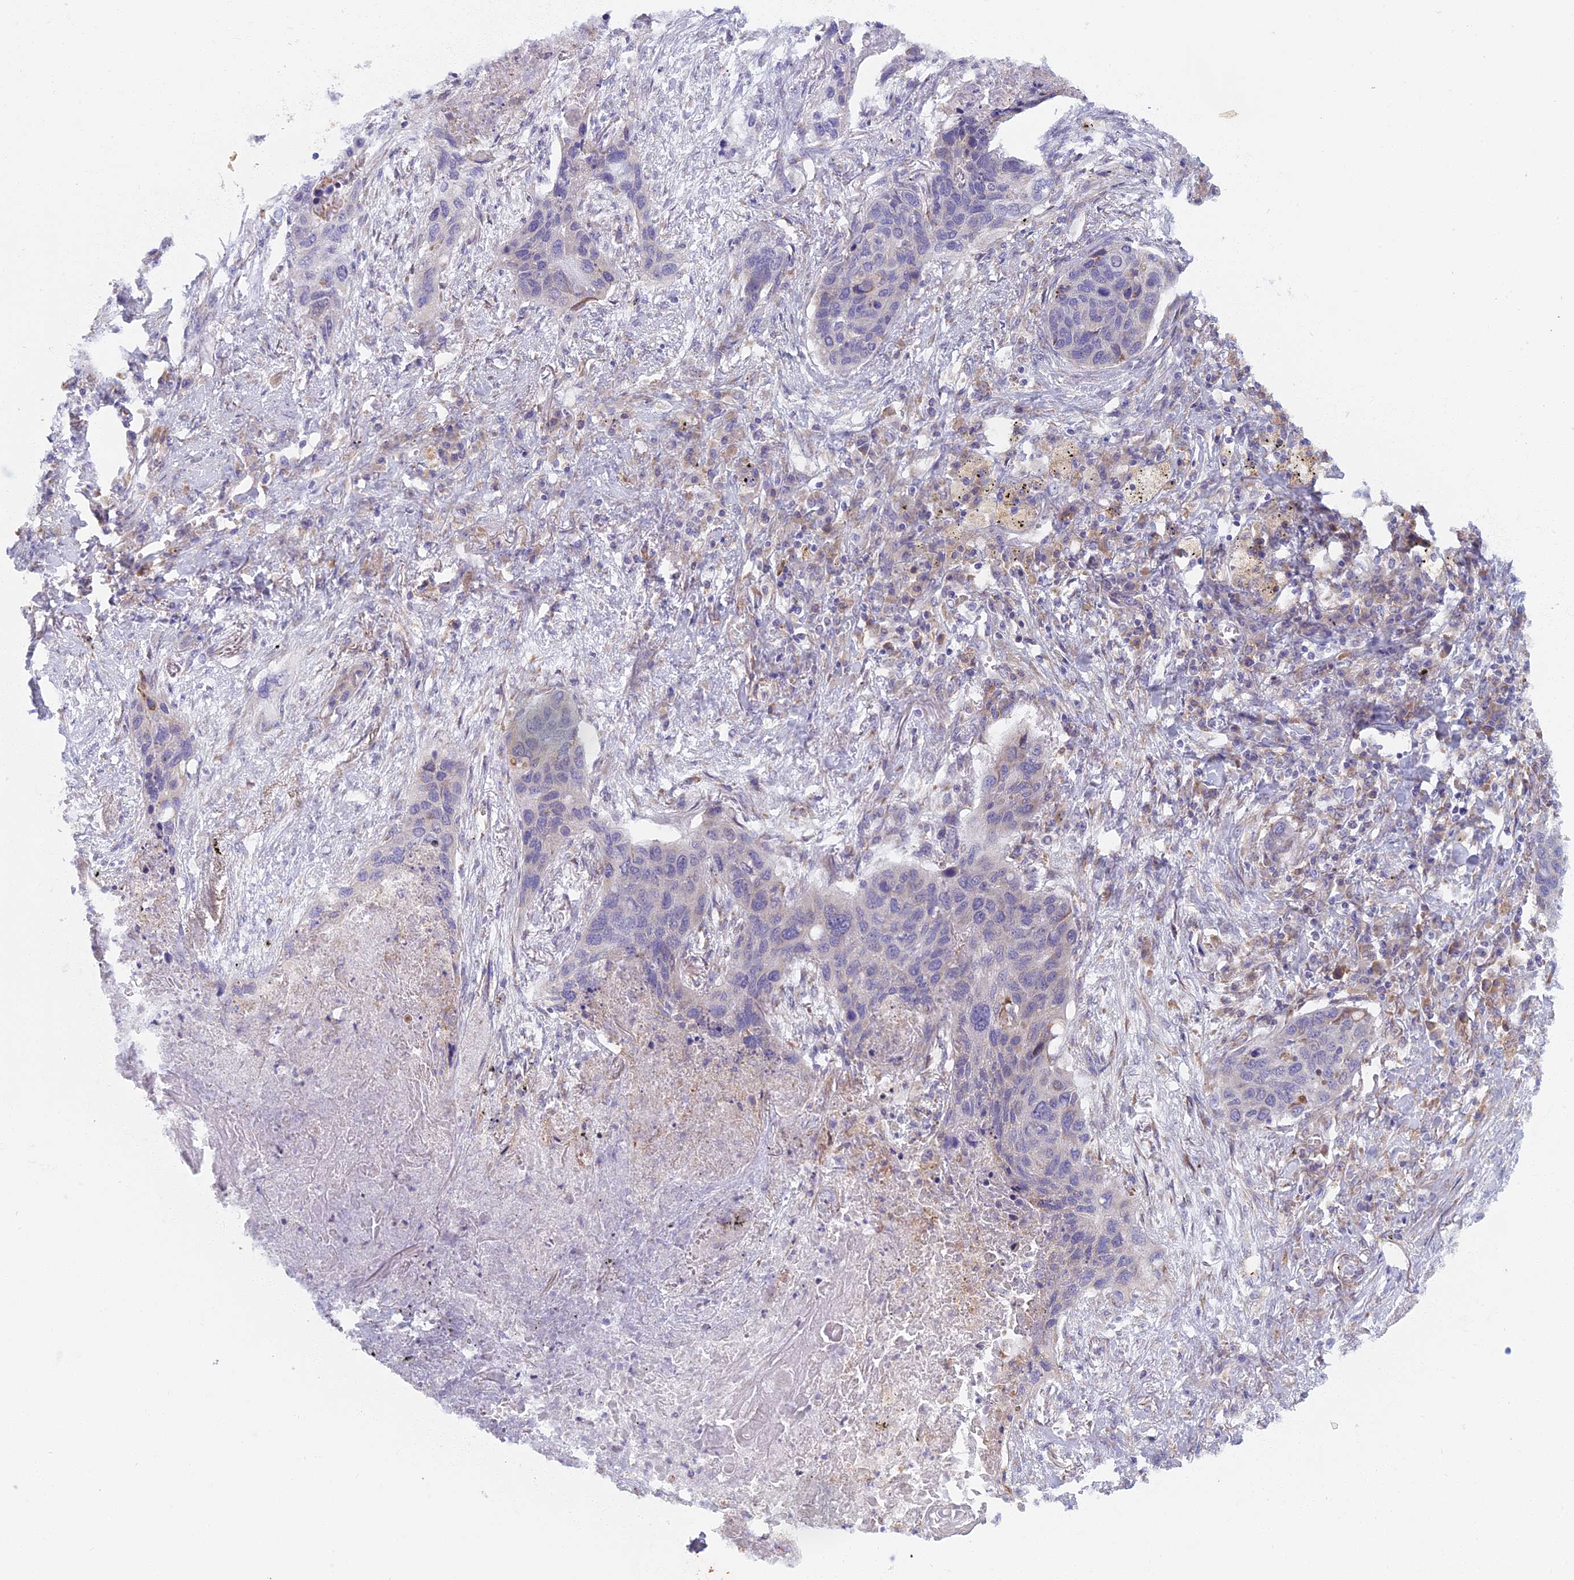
{"staining": {"intensity": "negative", "quantity": "none", "location": "none"}, "tissue": "lung cancer", "cell_type": "Tumor cells", "image_type": "cancer", "snomed": [{"axis": "morphology", "description": "Squamous cell carcinoma, NOS"}, {"axis": "topography", "description": "Lung"}], "caption": "DAB (3,3'-diaminobenzidine) immunohistochemical staining of human lung cancer exhibits no significant positivity in tumor cells.", "gene": "DDX51", "patient": {"sex": "female", "age": 63}}